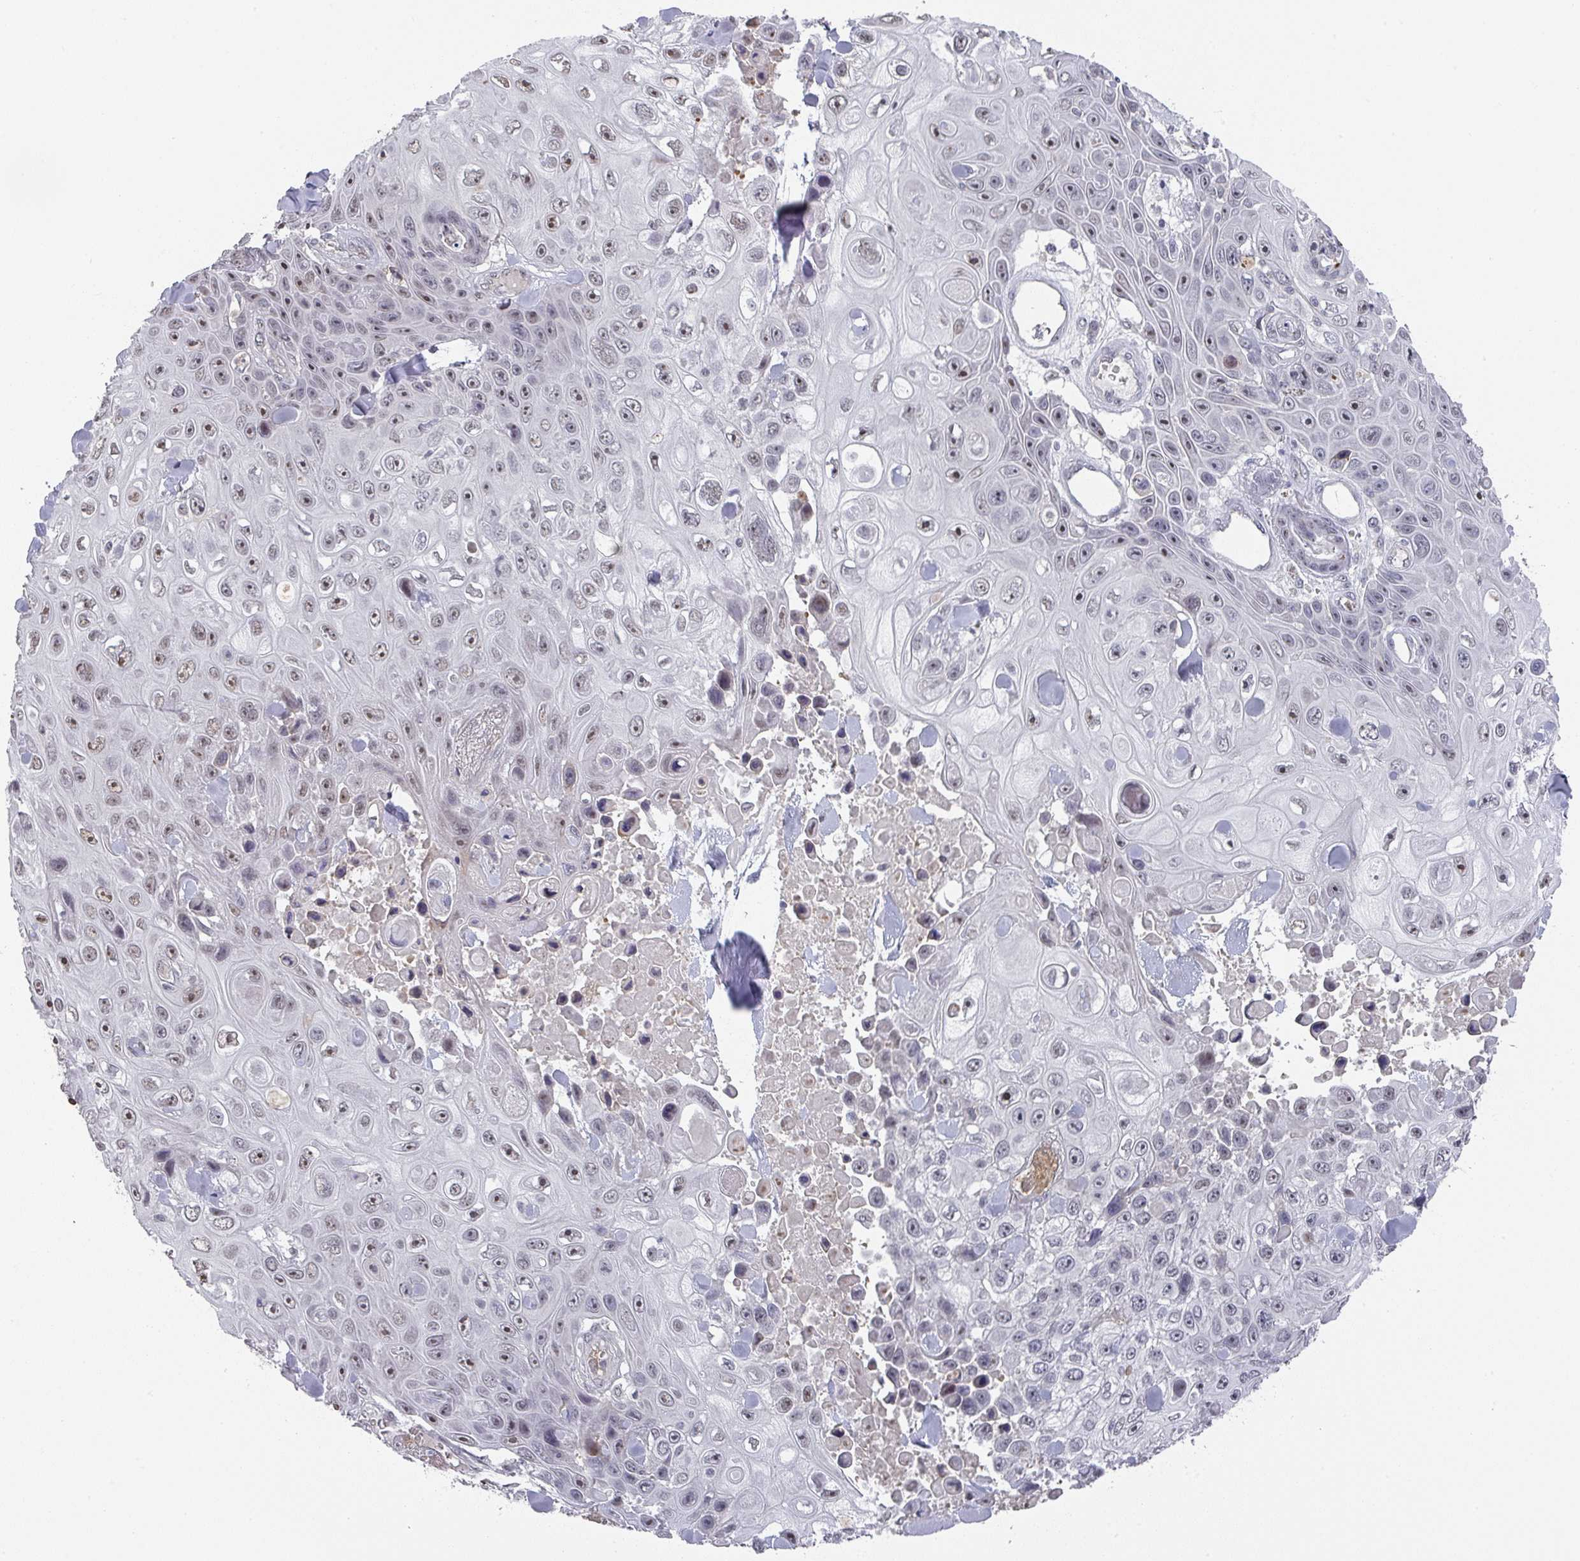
{"staining": {"intensity": "moderate", "quantity": "<25%", "location": "nuclear"}, "tissue": "skin cancer", "cell_type": "Tumor cells", "image_type": "cancer", "snomed": [{"axis": "morphology", "description": "Squamous cell carcinoma, NOS"}, {"axis": "topography", "description": "Skin"}], "caption": "This histopathology image demonstrates immunohistochemistry staining of skin squamous cell carcinoma, with low moderate nuclear positivity in approximately <25% of tumor cells.", "gene": "ZNF654", "patient": {"sex": "male", "age": 82}}